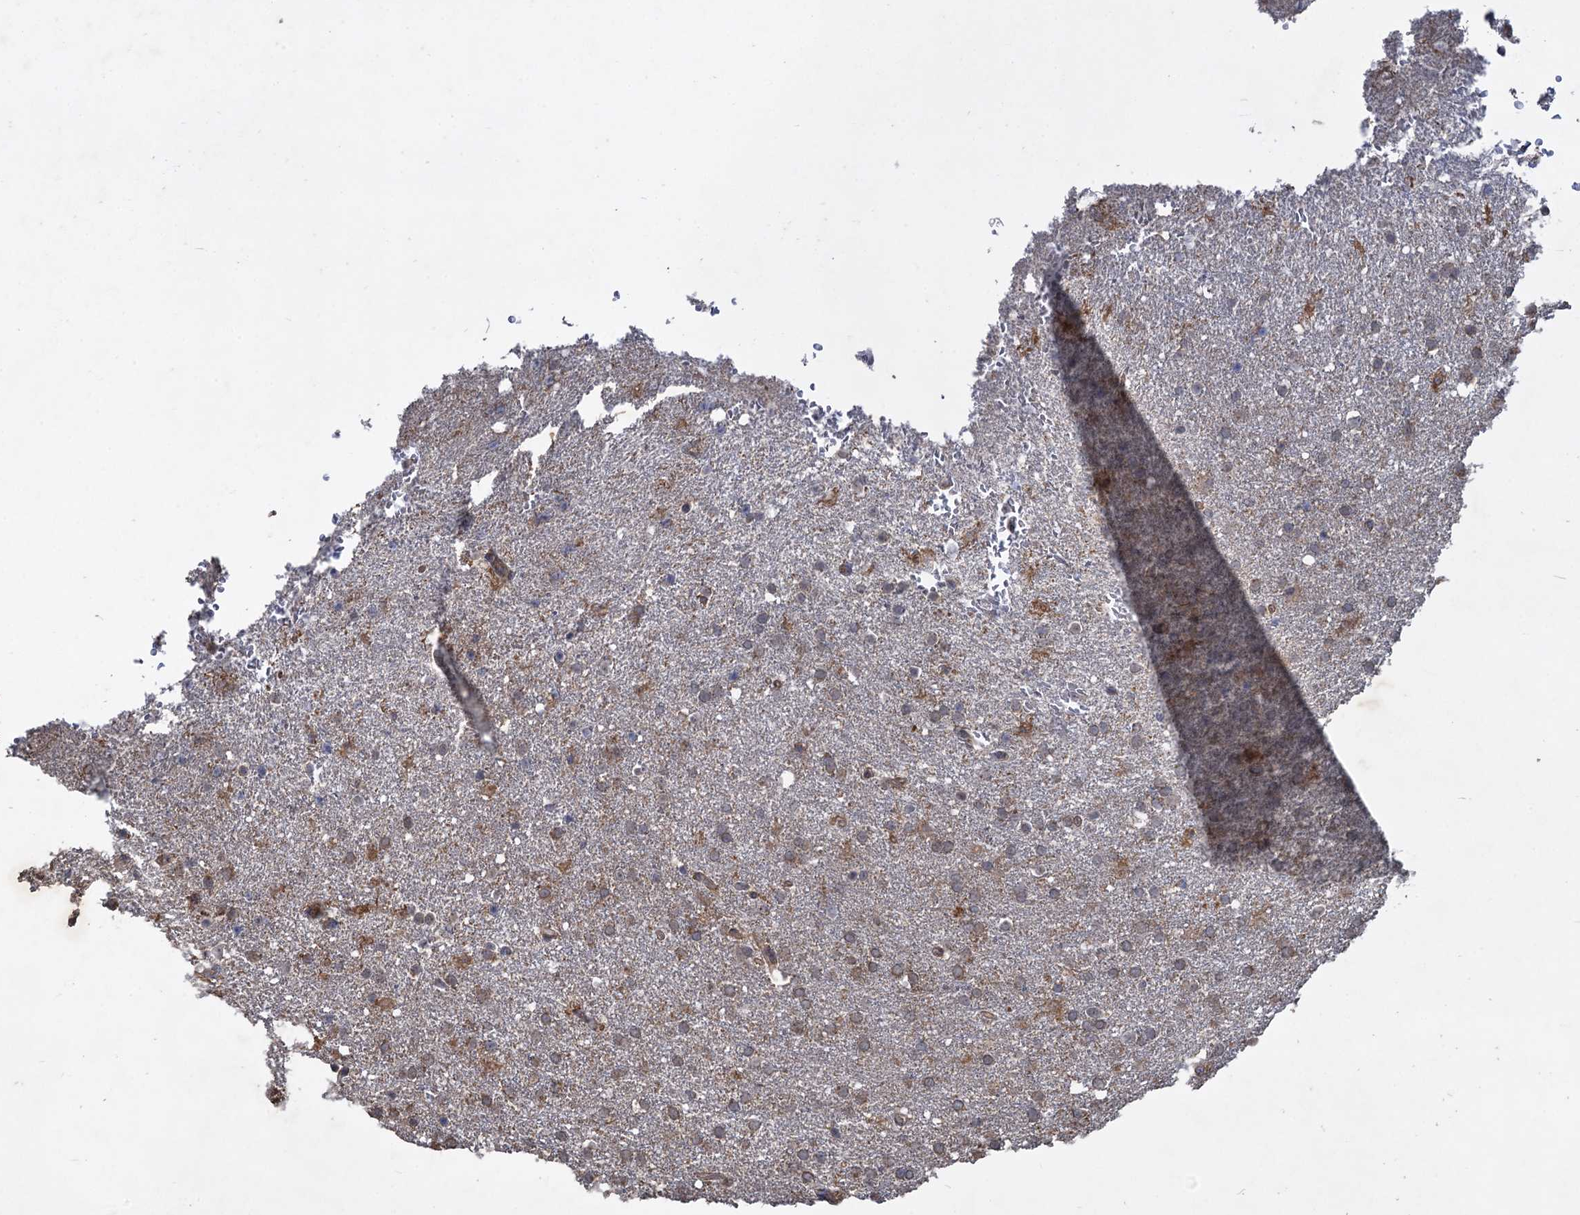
{"staining": {"intensity": "weak", "quantity": "25%-75%", "location": "cytoplasmic/membranous"}, "tissue": "glioma", "cell_type": "Tumor cells", "image_type": "cancer", "snomed": [{"axis": "morphology", "description": "Glioma, malignant, High grade"}, {"axis": "topography", "description": "Brain"}], "caption": "This is a photomicrograph of immunohistochemistry staining of malignant glioma (high-grade), which shows weak staining in the cytoplasmic/membranous of tumor cells.", "gene": "NUDT22", "patient": {"sex": "male", "age": 72}}